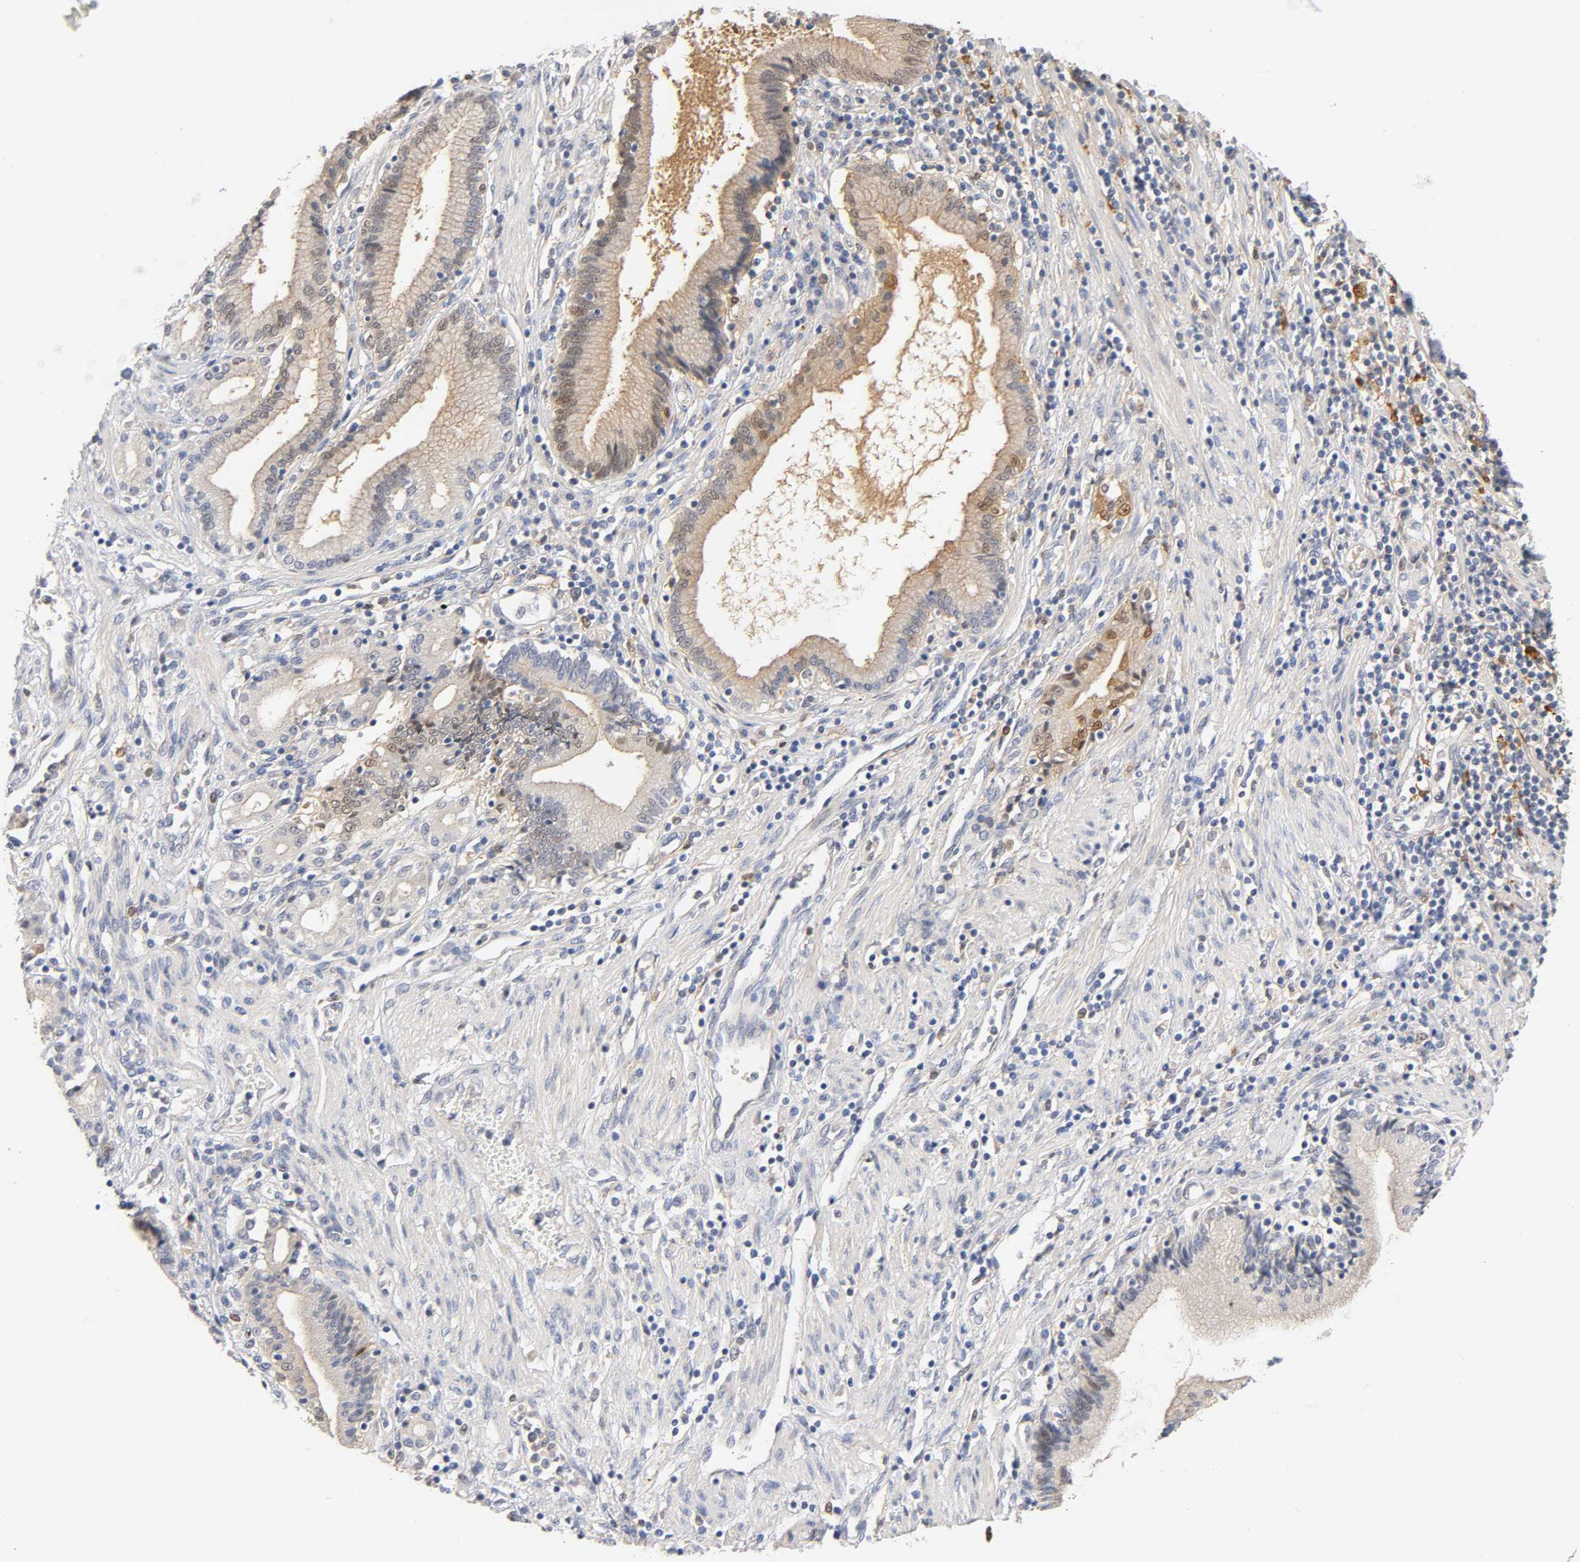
{"staining": {"intensity": "weak", "quantity": "25%-75%", "location": "cytoplasmic/membranous,nuclear"}, "tissue": "pancreatic cancer", "cell_type": "Tumor cells", "image_type": "cancer", "snomed": [{"axis": "morphology", "description": "Adenocarcinoma, NOS"}, {"axis": "topography", "description": "Pancreas"}], "caption": "Pancreatic cancer stained with a brown dye reveals weak cytoplasmic/membranous and nuclear positive expression in about 25%-75% of tumor cells.", "gene": "IL18", "patient": {"sex": "female", "age": 48}}